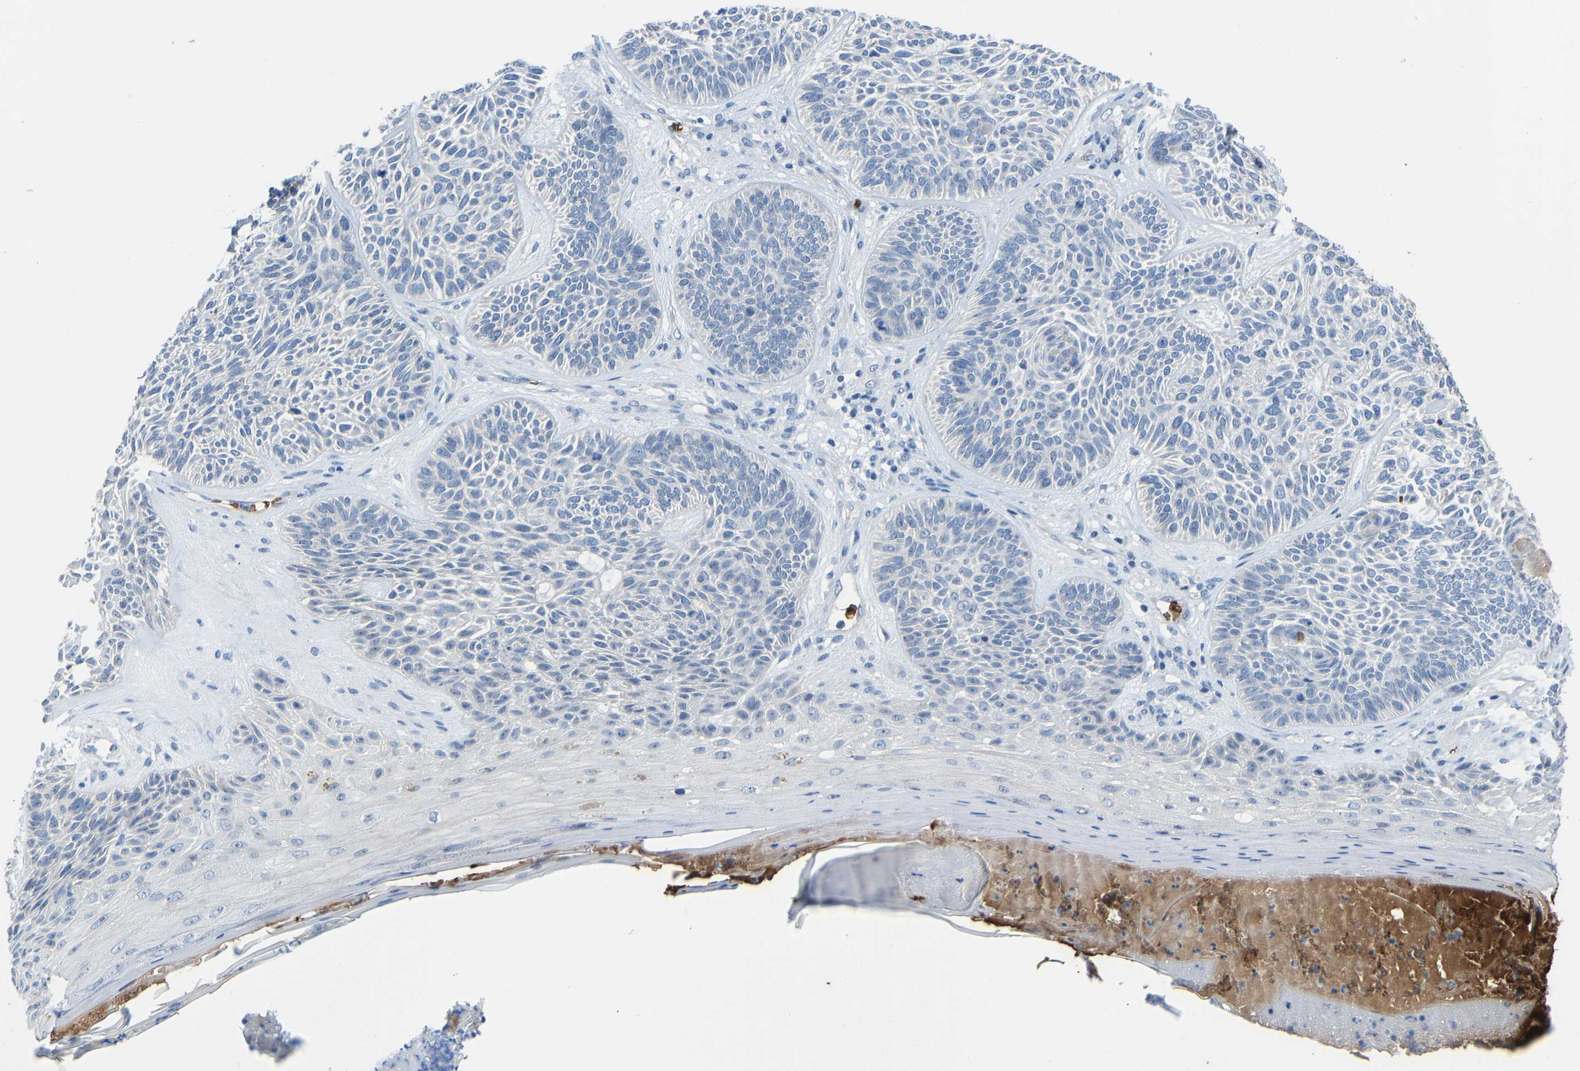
{"staining": {"intensity": "negative", "quantity": "none", "location": "none"}, "tissue": "skin cancer", "cell_type": "Tumor cells", "image_type": "cancer", "snomed": [{"axis": "morphology", "description": "Basal cell carcinoma"}, {"axis": "topography", "description": "Skin"}], "caption": "Human skin cancer (basal cell carcinoma) stained for a protein using immunohistochemistry displays no positivity in tumor cells.", "gene": "PIGS", "patient": {"sex": "male", "age": 55}}